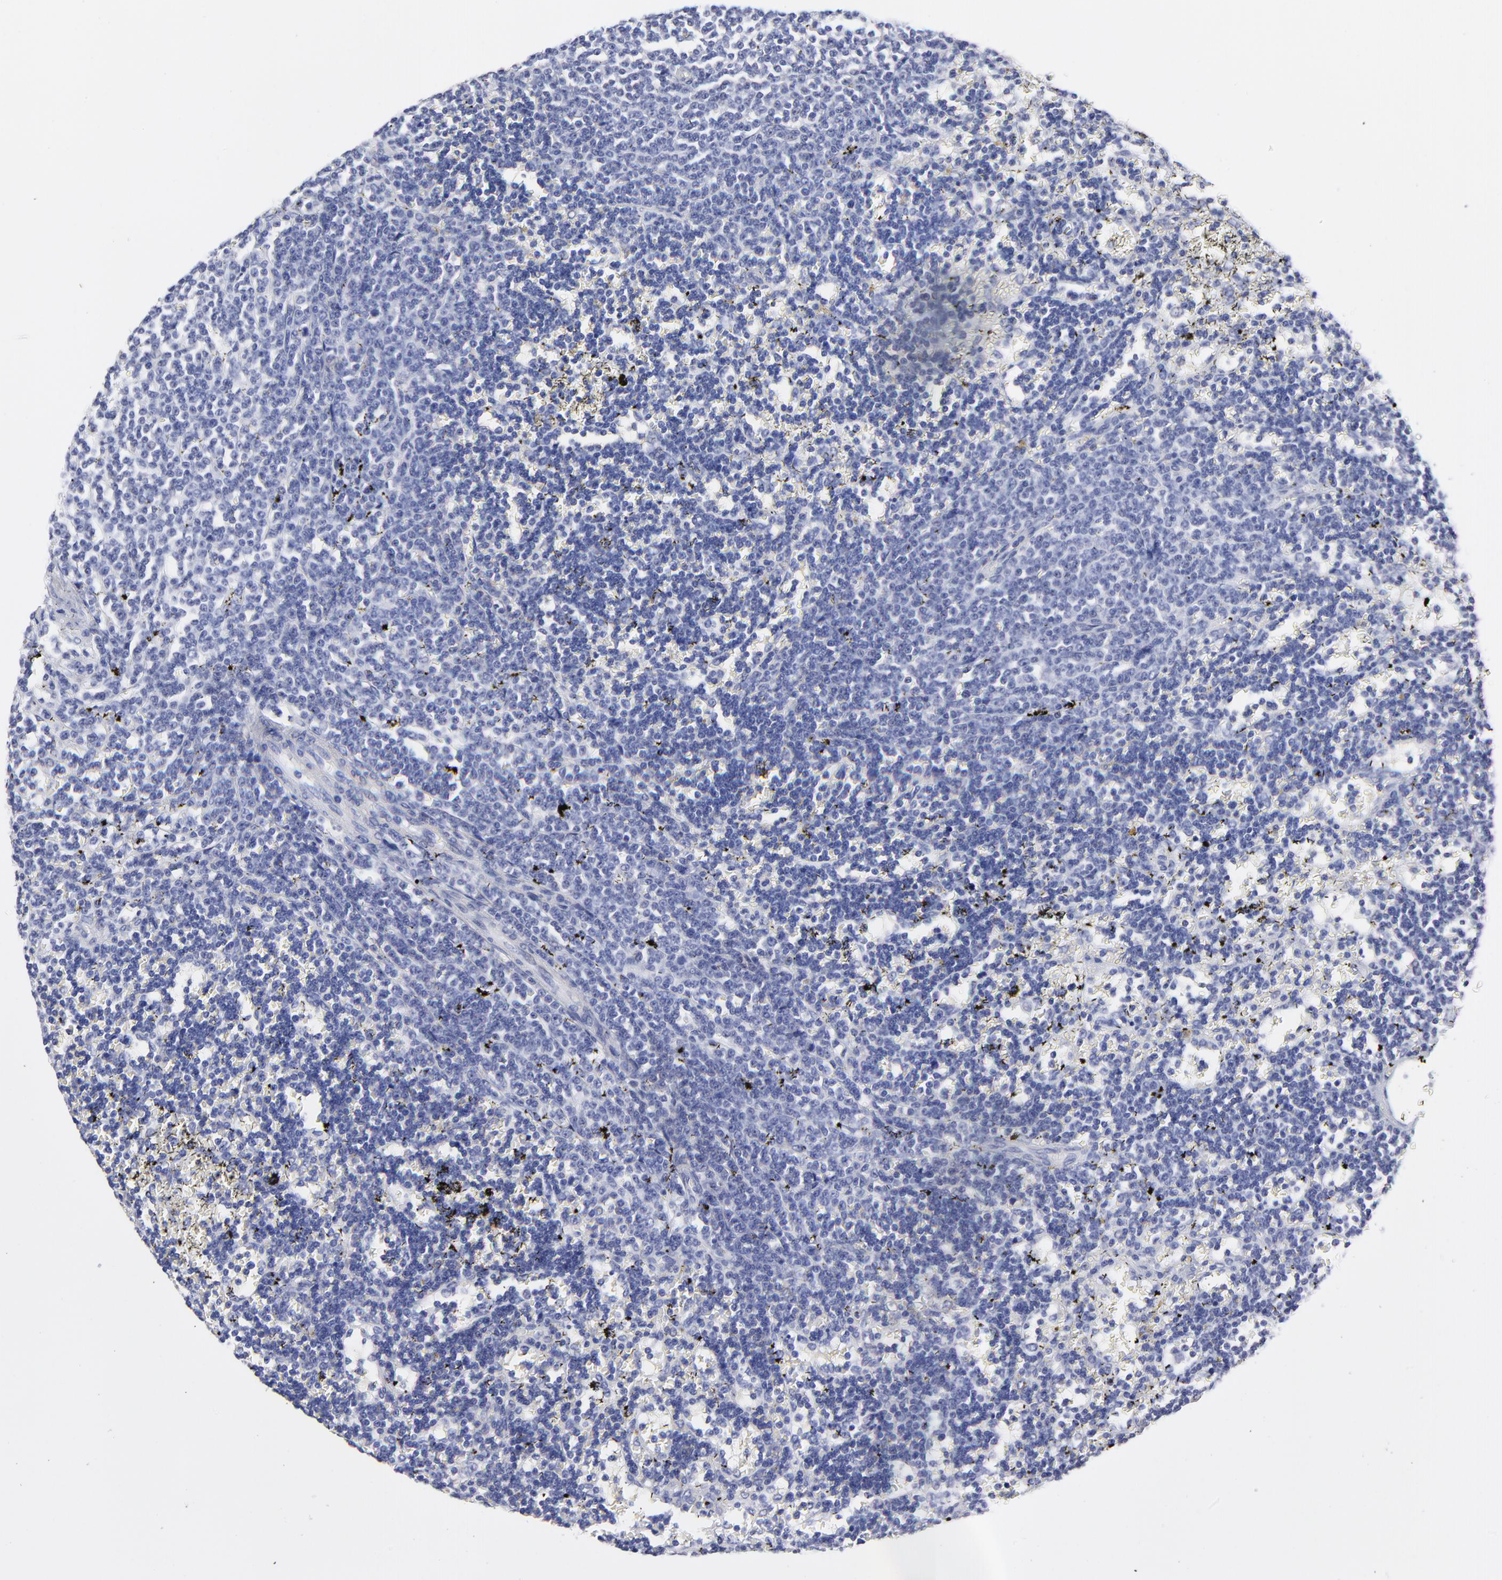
{"staining": {"intensity": "negative", "quantity": "none", "location": "none"}, "tissue": "lymphoma", "cell_type": "Tumor cells", "image_type": "cancer", "snomed": [{"axis": "morphology", "description": "Malignant lymphoma, non-Hodgkin's type, Low grade"}, {"axis": "topography", "description": "Spleen"}], "caption": "Histopathology image shows no significant protein staining in tumor cells of lymphoma.", "gene": "DUSP9", "patient": {"sex": "male", "age": 60}}